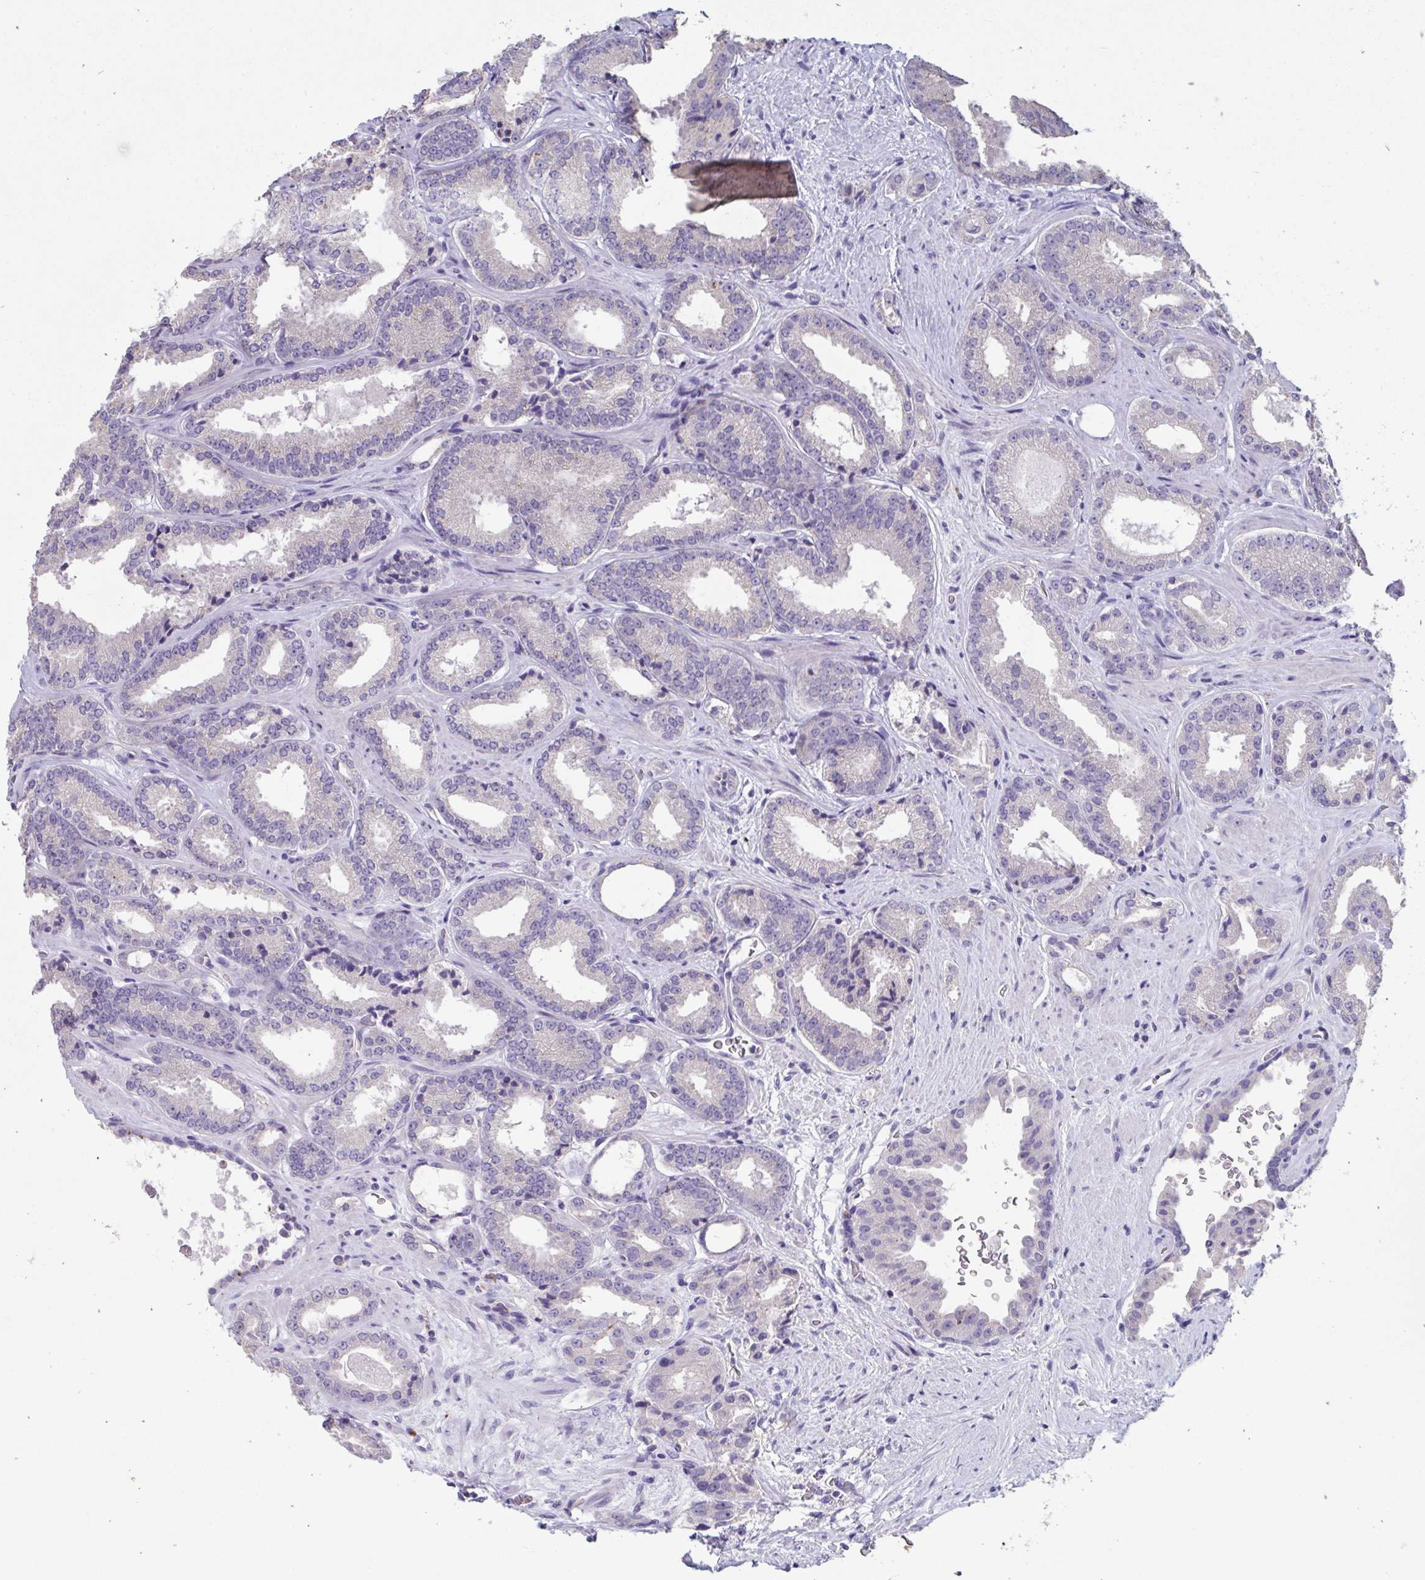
{"staining": {"intensity": "negative", "quantity": "none", "location": "none"}, "tissue": "prostate cancer", "cell_type": "Tumor cells", "image_type": "cancer", "snomed": [{"axis": "morphology", "description": "Adenocarcinoma, Low grade"}, {"axis": "topography", "description": "Prostate"}], "caption": "Low-grade adenocarcinoma (prostate) was stained to show a protein in brown. There is no significant expression in tumor cells.", "gene": "GPR162", "patient": {"sex": "male", "age": 67}}